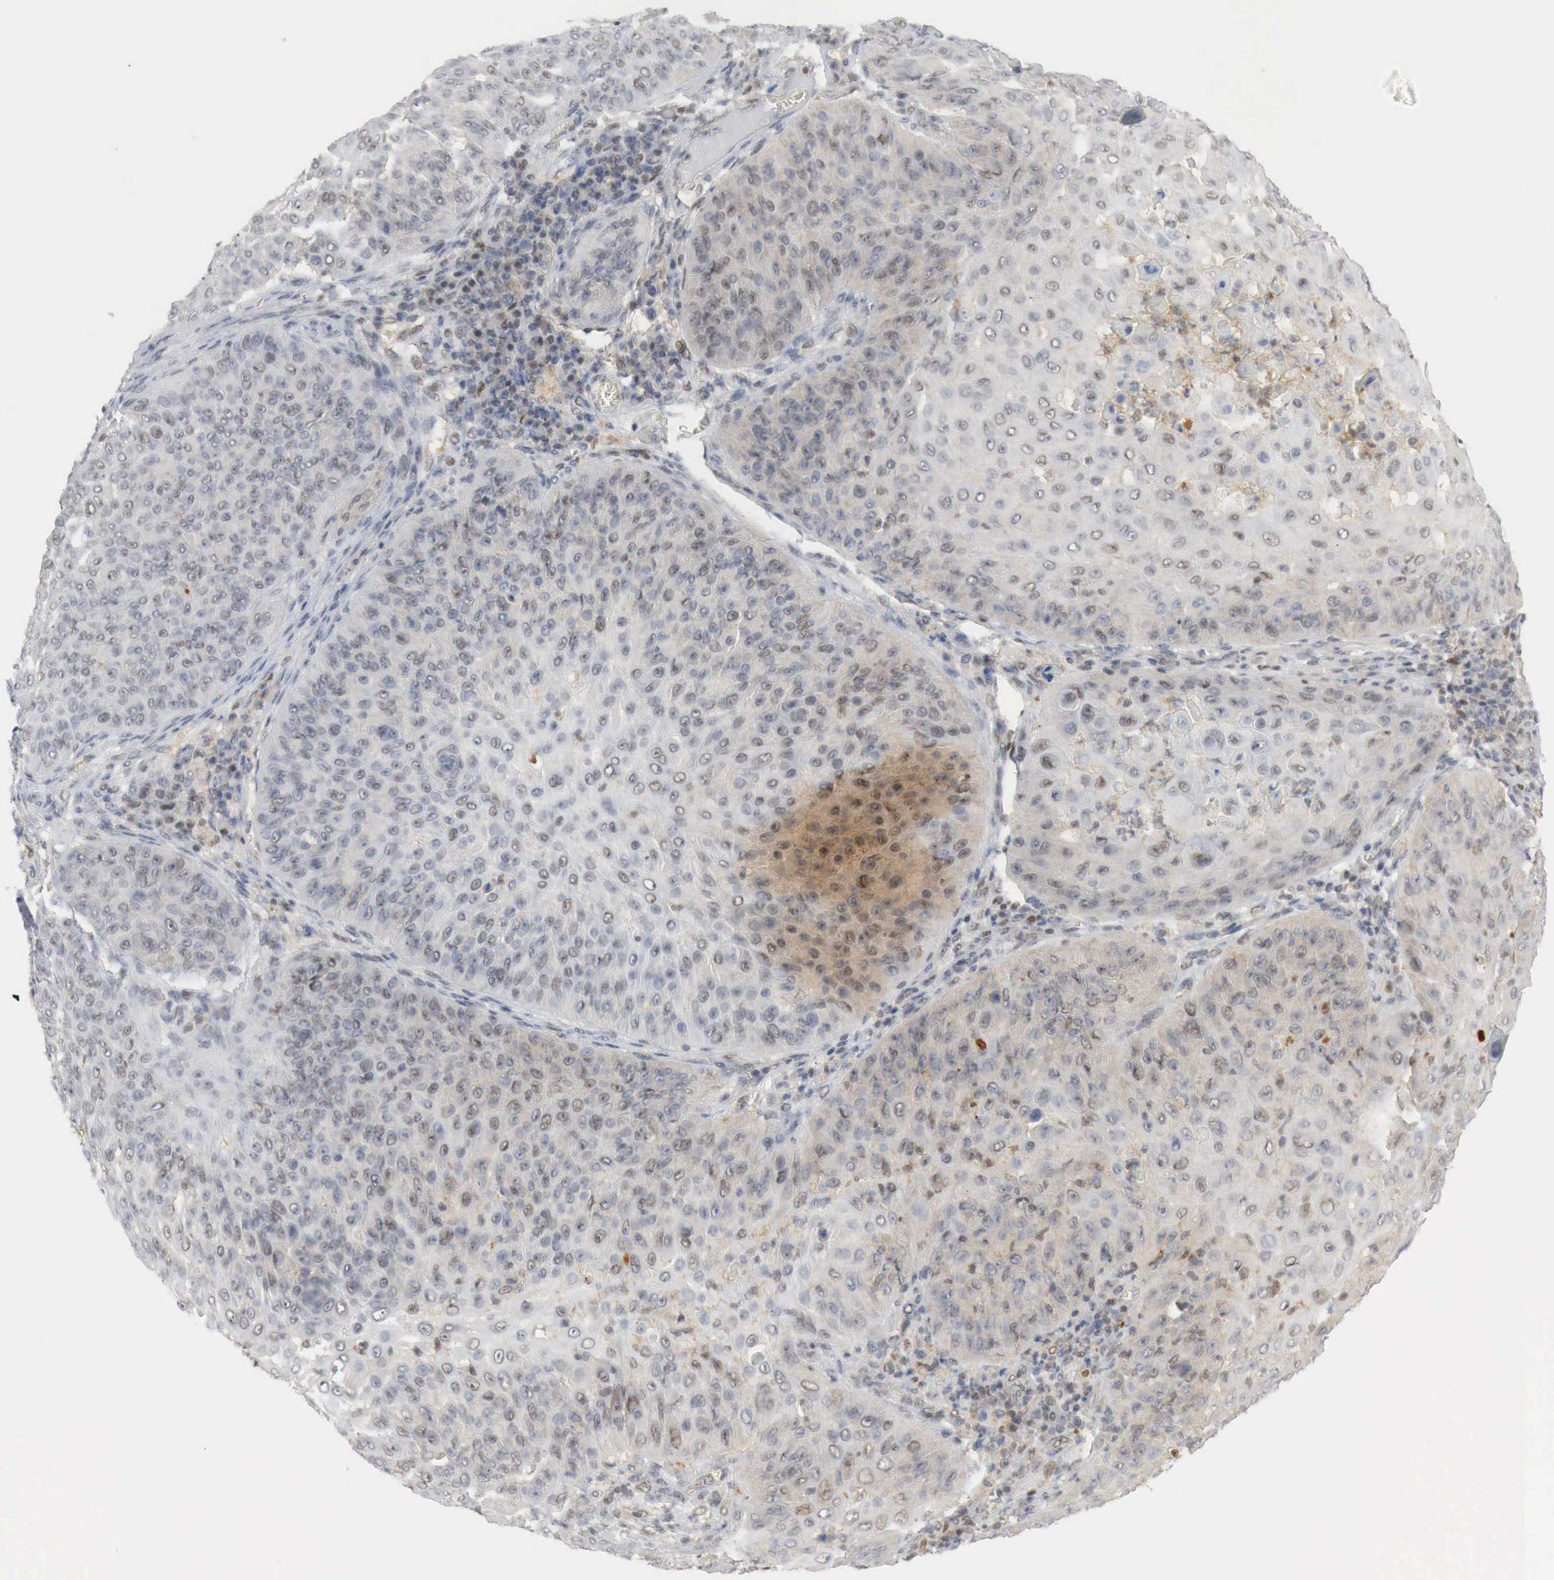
{"staining": {"intensity": "weak", "quantity": "25%-75%", "location": "cytoplasmic/membranous,nuclear"}, "tissue": "skin cancer", "cell_type": "Tumor cells", "image_type": "cancer", "snomed": [{"axis": "morphology", "description": "Squamous cell carcinoma, NOS"}, {"axis": "topography", "description": "Skin"}], "caption": "Immunohistochemical staining of squamous cell carcinoma (skin) exhibits low levels of weak cytoplasmic/membranous and nuclear protein staining in approximately 25%-75% of tumor cells. (Brightfield microscopy of DAB IHC at high magnification).", "gene": "MYC", "patient": {"sex": "male", "age": 82}}